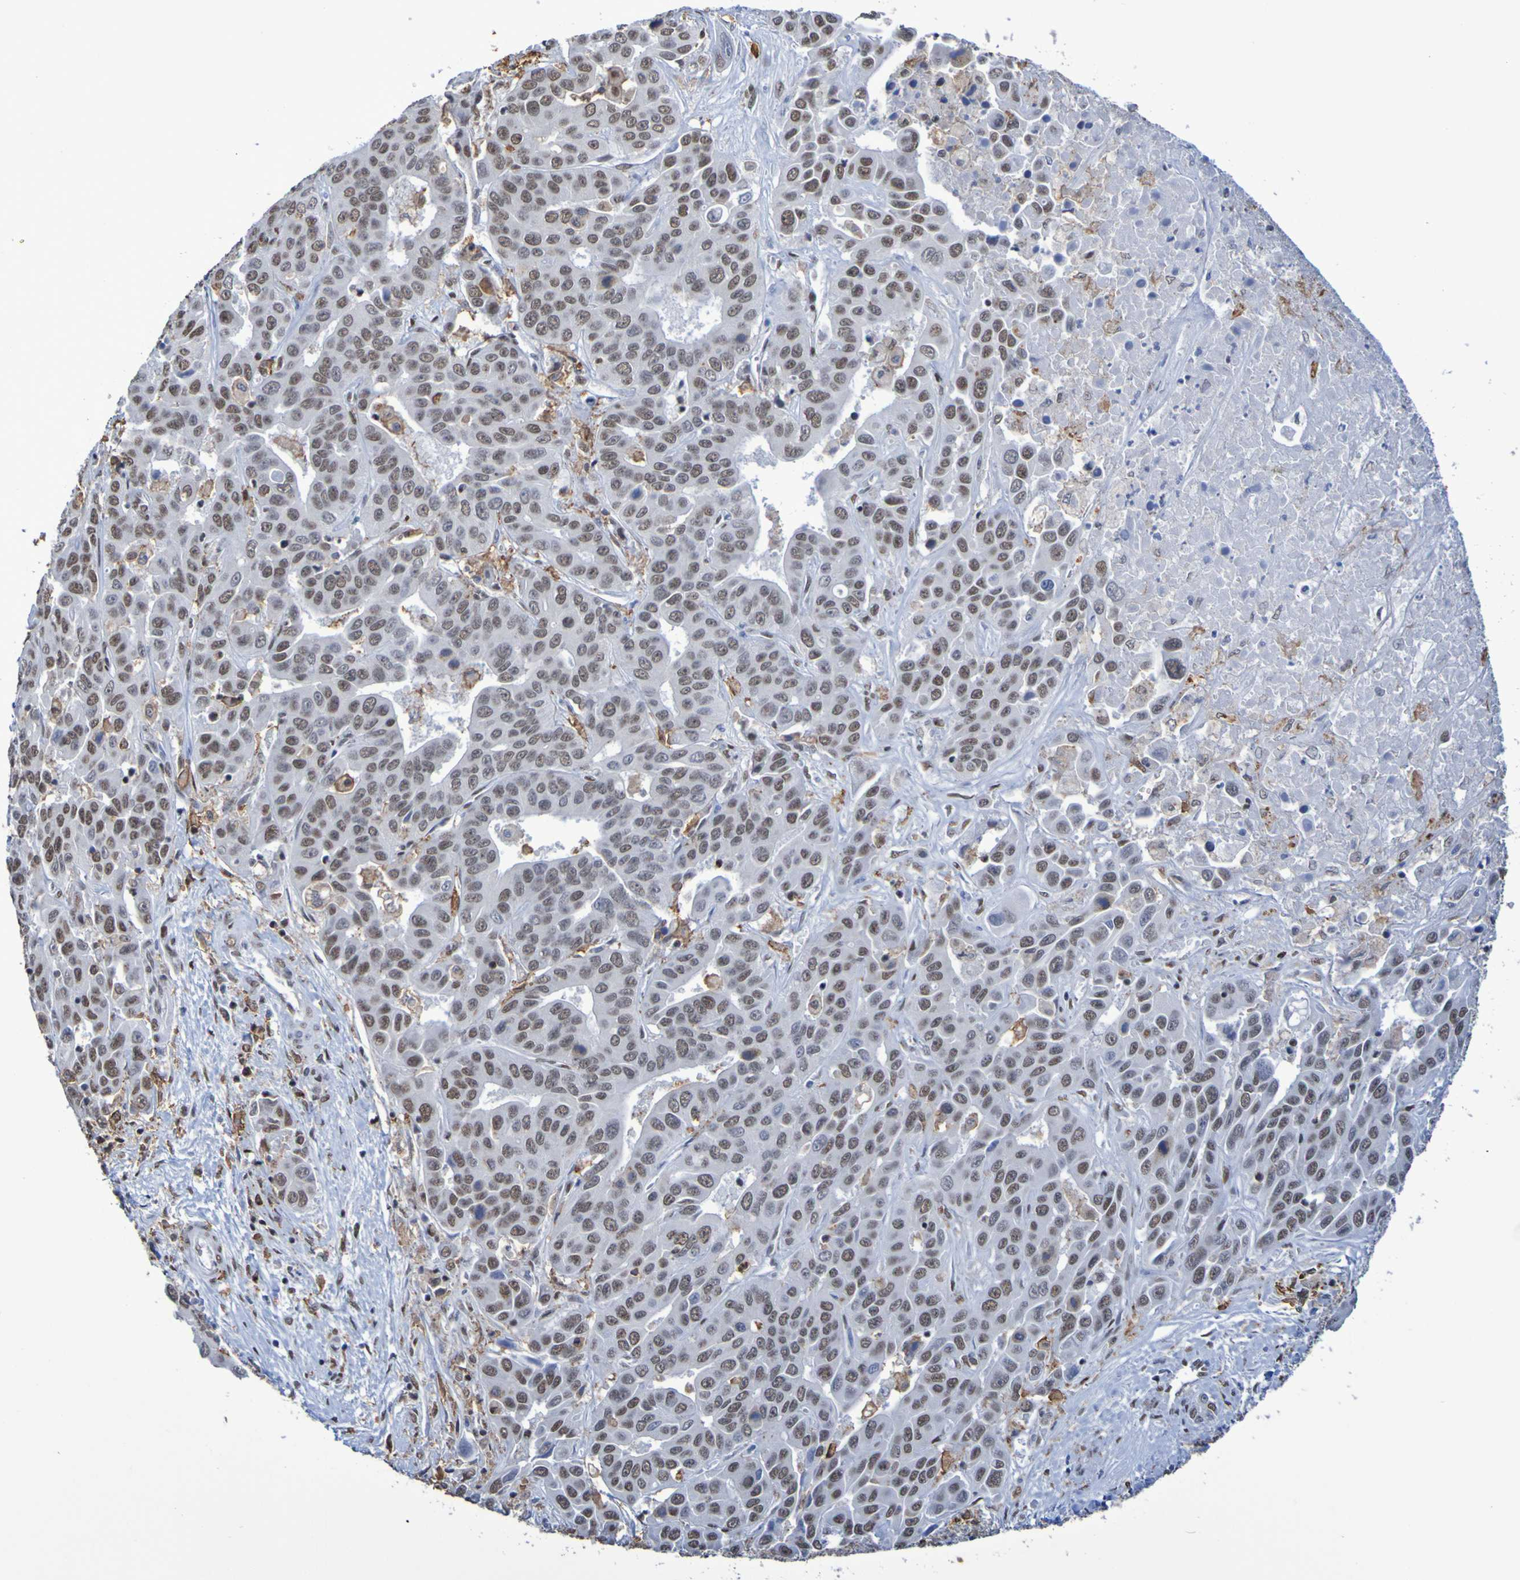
{"staining": {"intensity": "moderate", "quantity": ">75%", "location": "nuclear"}, "tissue": "liver cancer", "cell_type": "Tumor cells", "image_type": "cancer", "snomed": [{"axis": "morphology", "description": "Cholangiocarcinoma"}, {"axis": "topography", "description": "Liver"}], "caption": "Immunohistochemical staining of cholangiocarcinoma (liver) reveals medium levels of moderate nuclear protein expression in approximately >75% of tumor cells.", "gene": "MRTFB", "patient": {"sex": "female", "age": 52}}